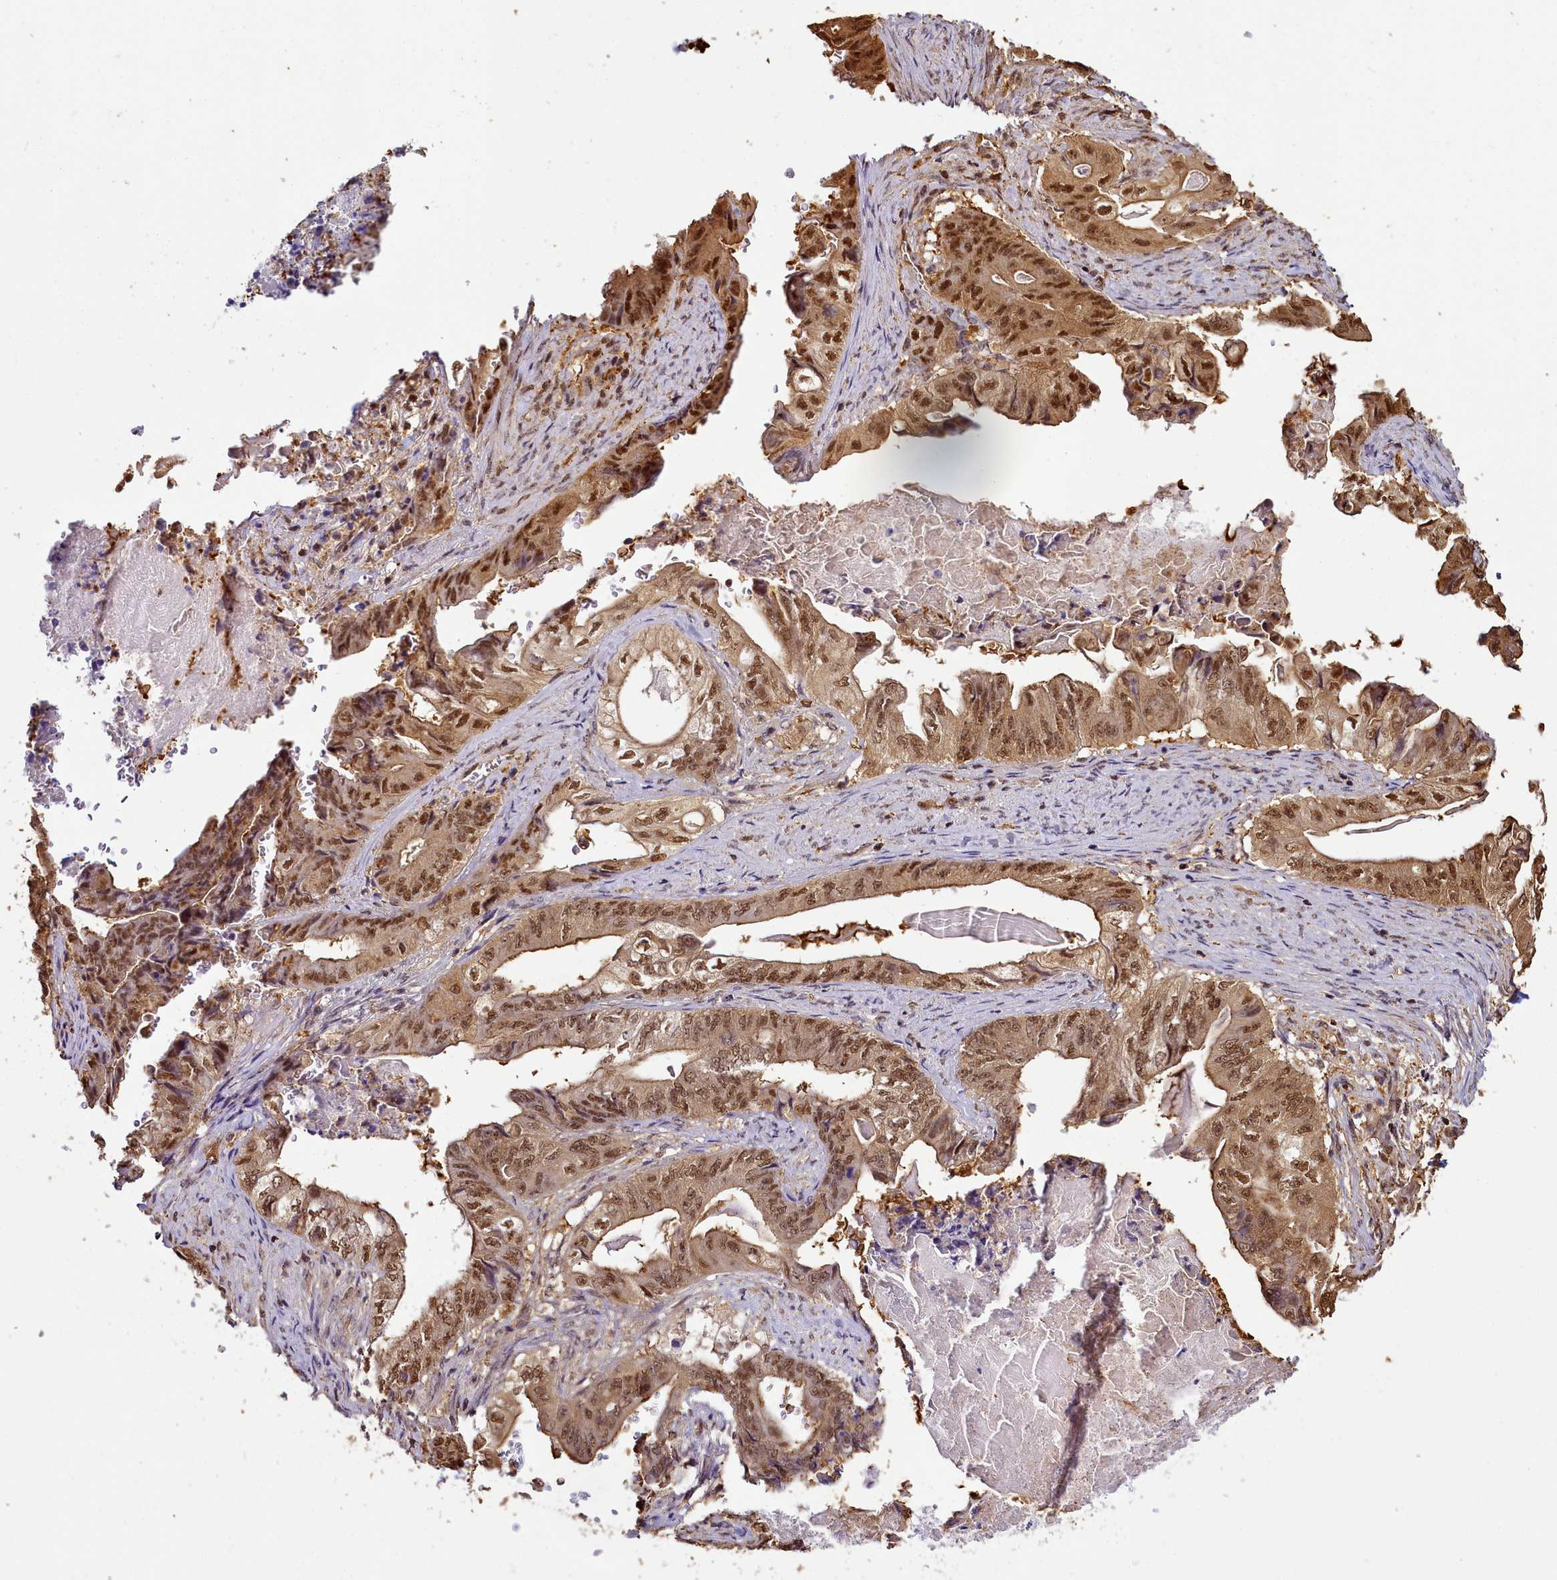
{"staining": {"intensity": "moderate", "quantity": ">75%", "location": "cytoplasmic/membranous,nuclear"}, "tissue": "stomach cancer", "cell_type": "Tumor cells", "image_type": "cancer", "snomed": [{"axis": "morphology", "description": "Adenocarcinoma, NOS"}, {"axis": "topography", "description": "Stomach"}], "caption": "A brown stain shows moderate cytoplasmic/membranous and nuclear staining of a protein in stomach cancer tumor cells.", "gene": "PPP4C", "patient": {"sex": "female", "age": 73}}